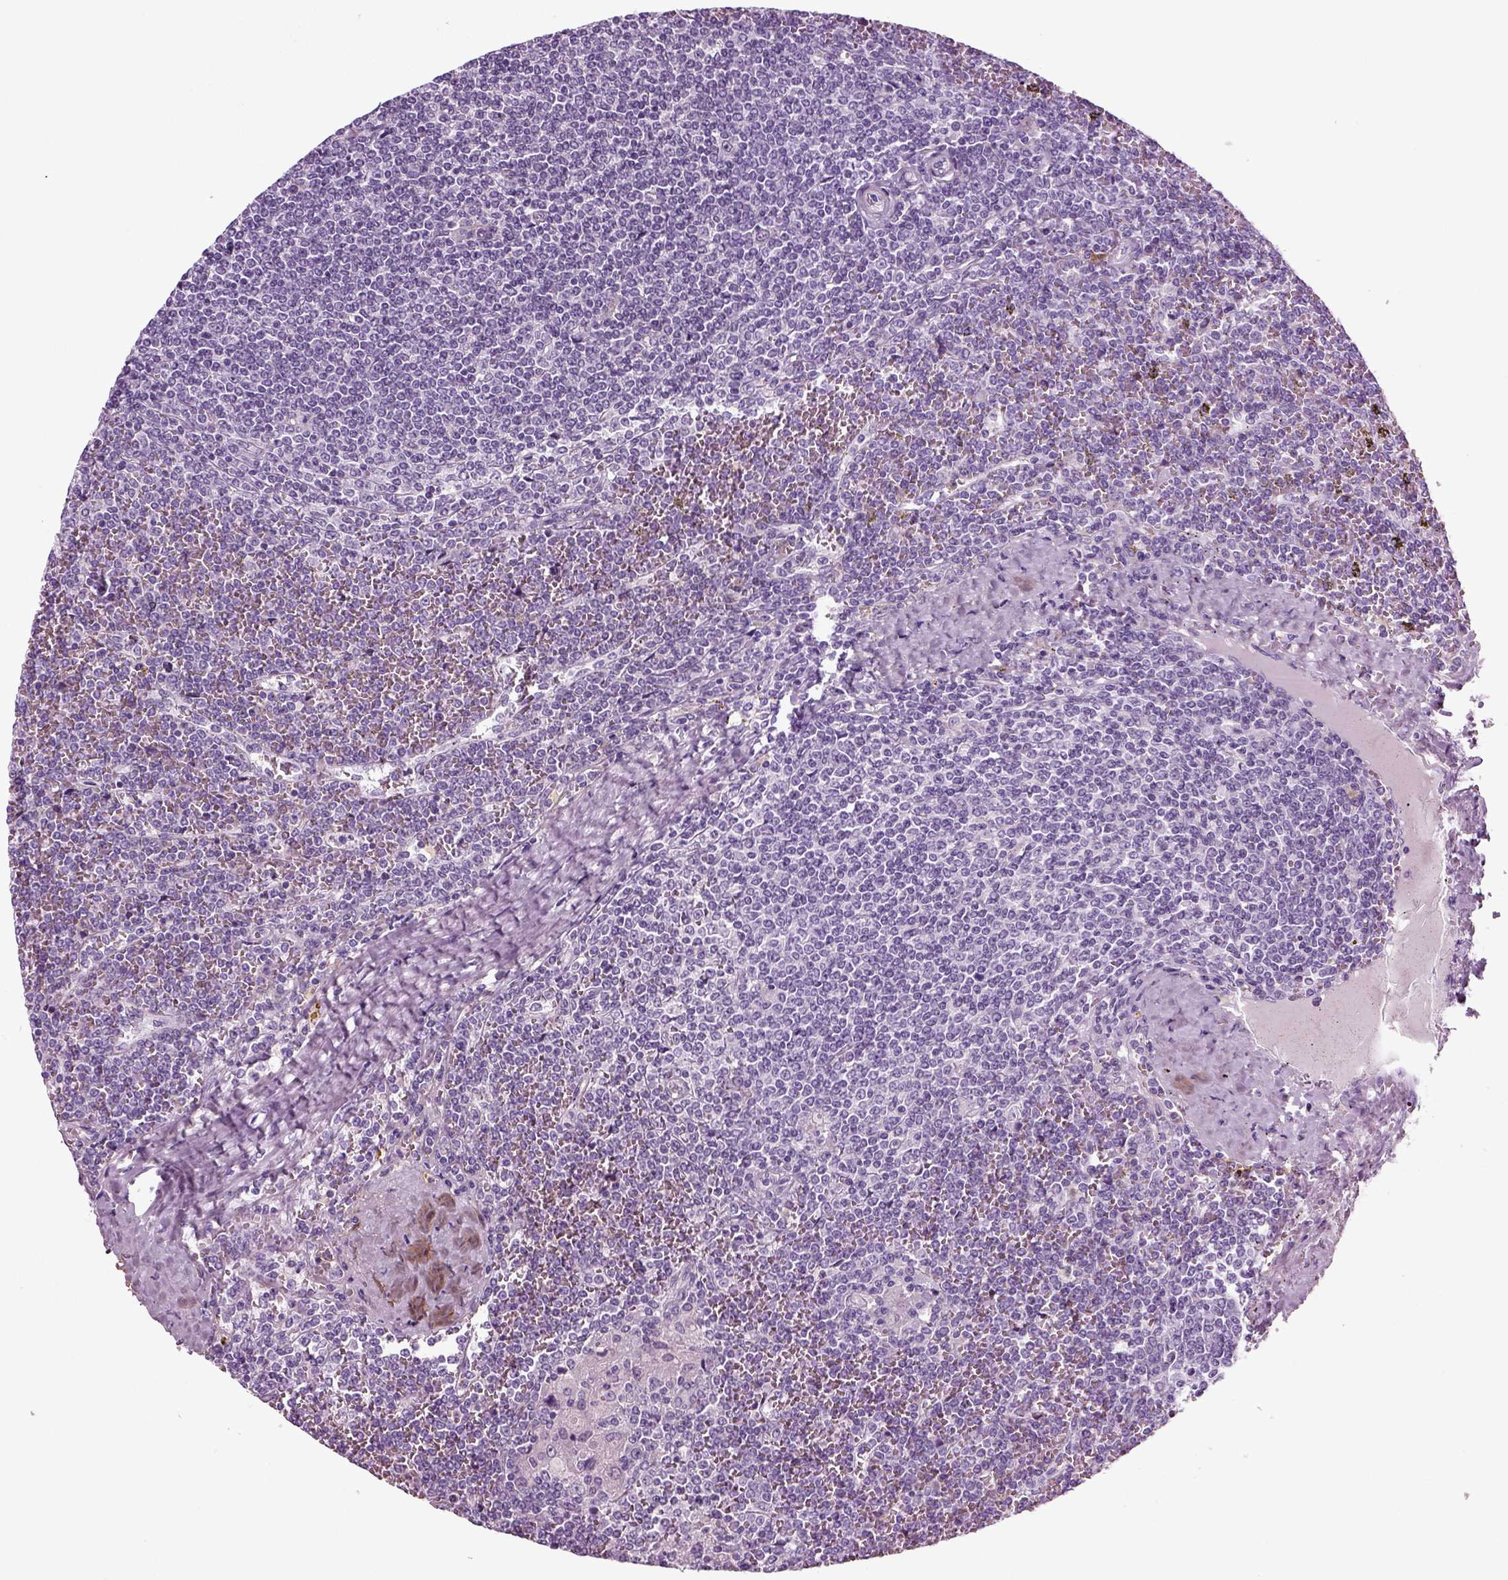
{"staining": {"intensity": "negative", "quantity": "none", "location": "none"}, "tissue": "lymphoma", "cell_type": "Tumor cells", "image_type": "cancer", "snomed": [{"axis": "morphology", "description": "Malignant lymphoma, non-Hodgkin's type, Low grade"}, {"axis": "topography", "description": "Spleen"}], "caption": "Lymphoma stained for a protein using immunohistochemistry exhibits no positivity tumor cells.", "gene": "CRABP1", "patient": {"sex": "female", "age": 19}}